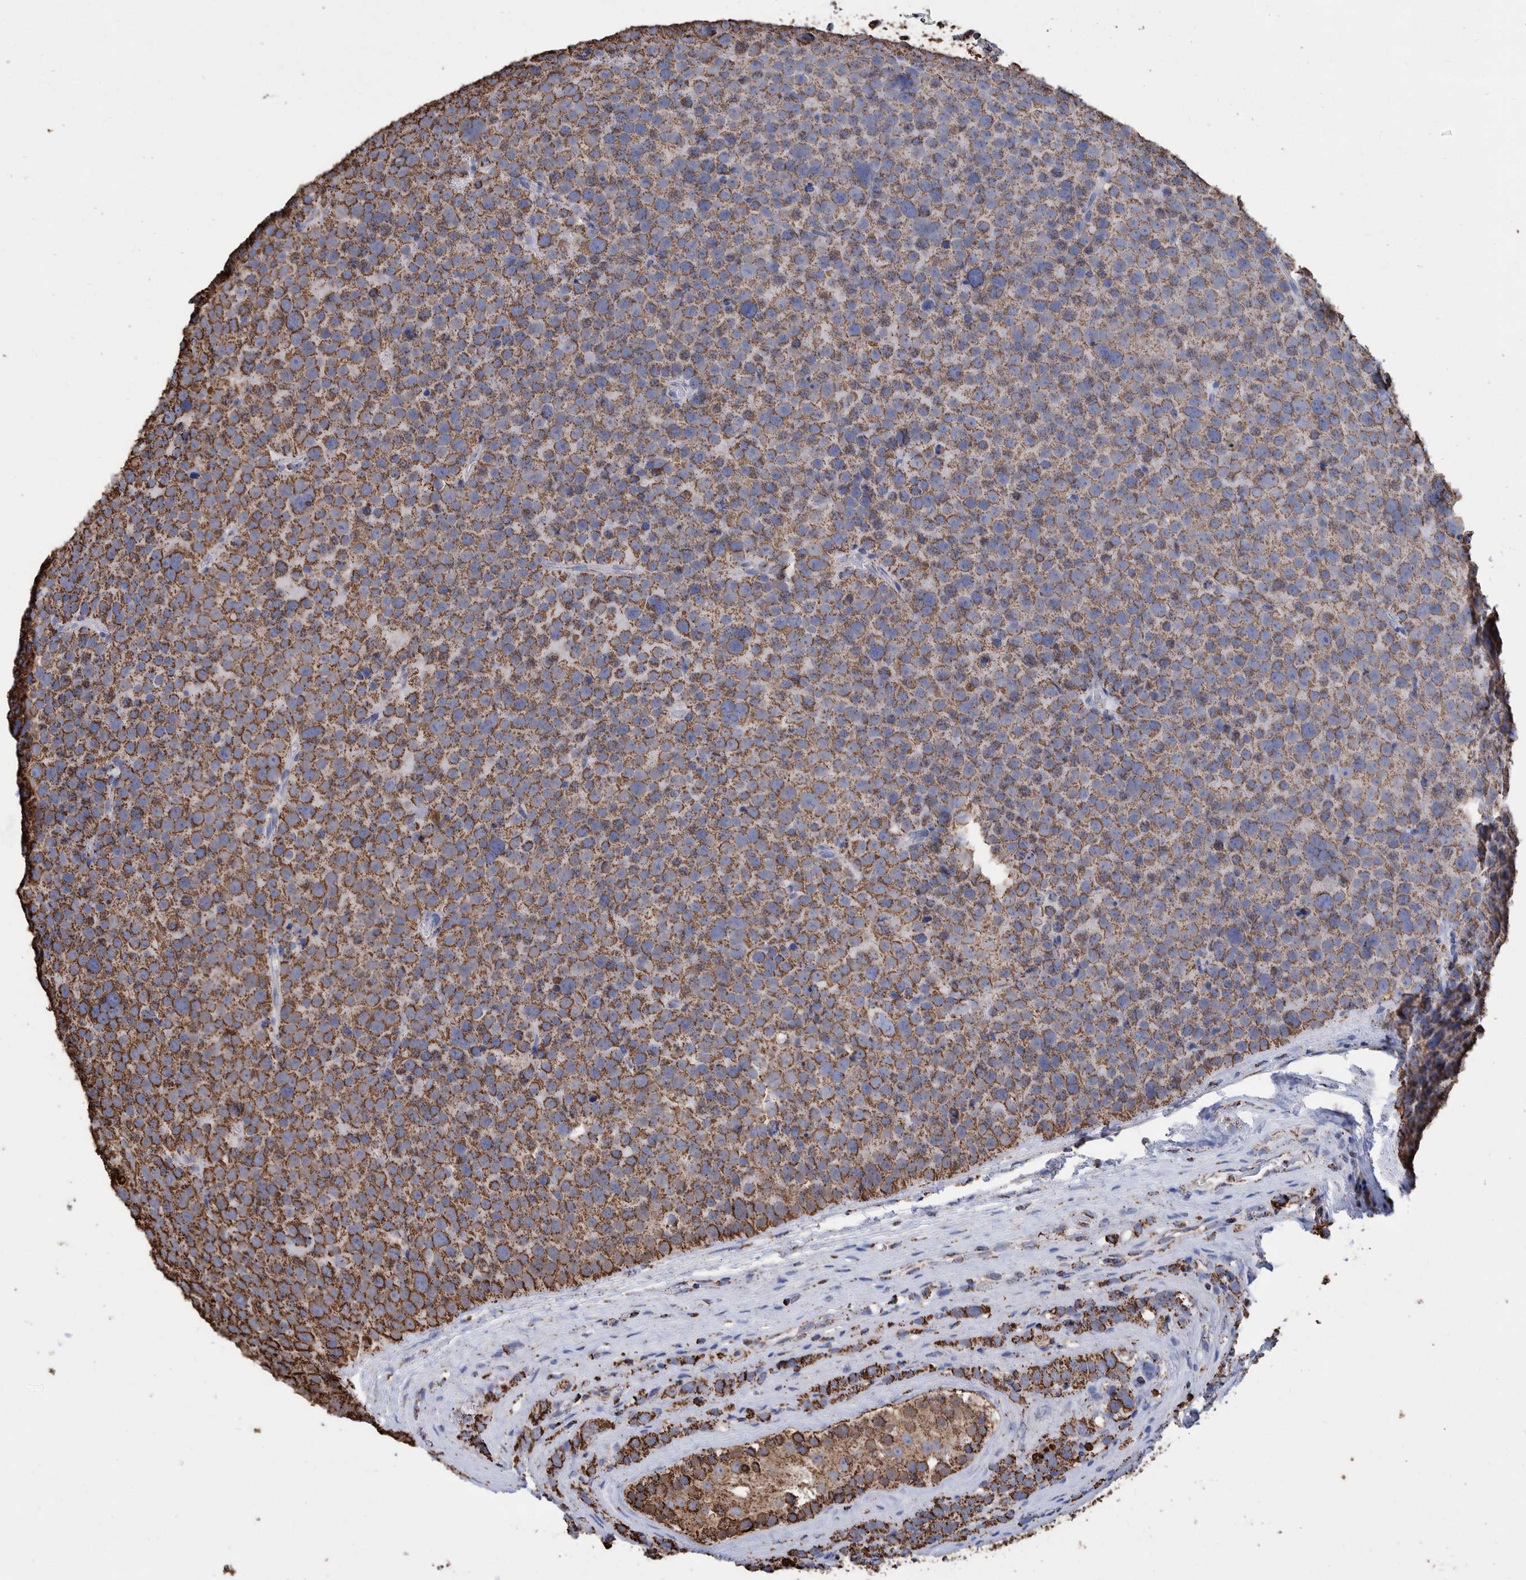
{"staining": {"intensity": "strong", "quantity": ">75%", "location": "cytoplasmic/membranous"}, "tissue": "testis cancer", "cell_type": "Tumor cells", "image_type": "cancer", "snomed": [{"axis": "morphology", "description": "Seminoma, NOS"}, {"axis": "topography", "description": "Testis"}], "caption": "Immunohistochemistry histopathology image of neoplastic tissue: seminoma (testis) stained using immunohistochemistry (IHC) exhibits high levels of strong protein expression localized specifically in the cytoplasmic/membranous of tumor cells, appearing as a cytoplasmic/membranous brown color.", "gene": "VPS26C", "patient": {"sex": "male", "age": 71}}